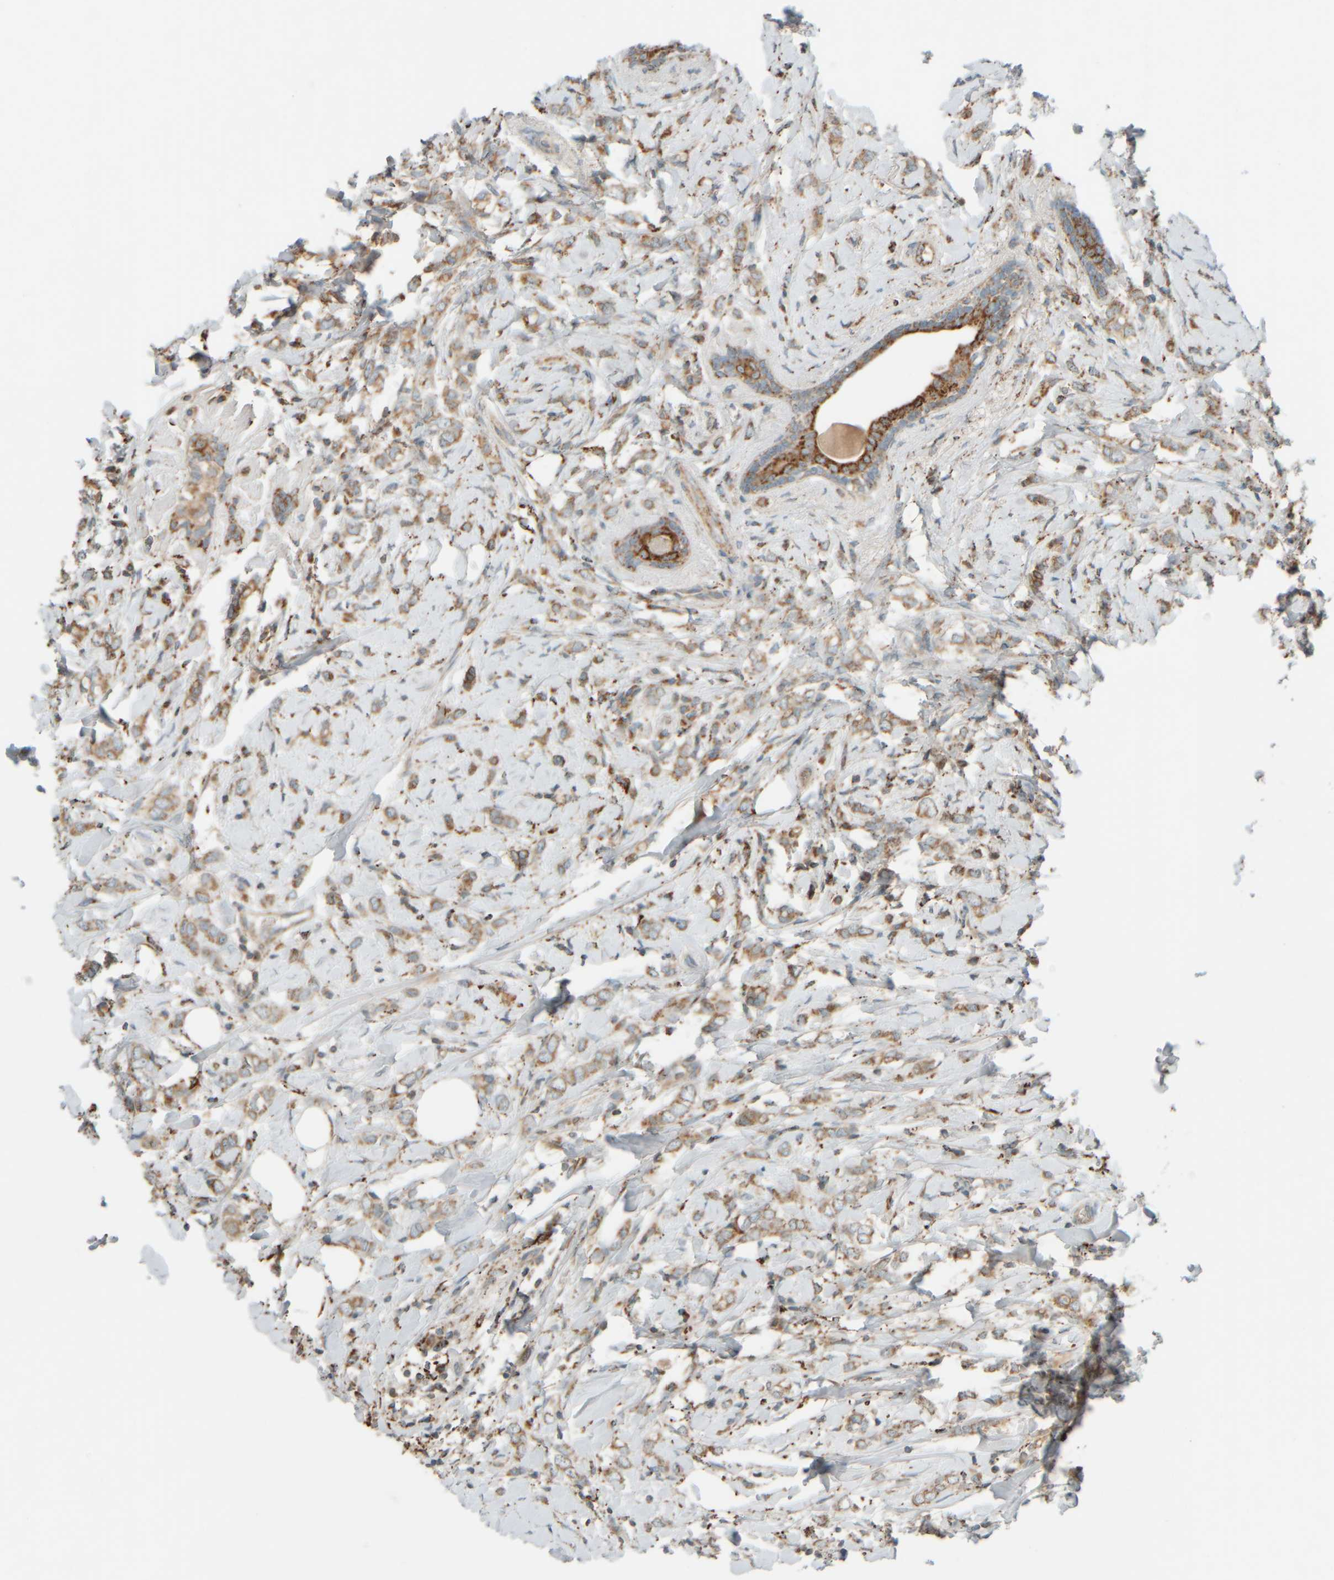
{"staining": {"intensity": "moderate", "quantity": ">75%", "location": "cytoplasmic/membranous"}, "tissue": "breast cancer", "cell_type": "Tumor cells", "image_type": "cancer", "snomed": [{"axis": "morphology", "description": "Normal tissue, NOS"}, {"axis": "morphology", "description": "Lobular carcinoma"}, {"axis": "topography", "description": "Breast"}], "caption": "Immunohistochemistry of lobular carcinoma (breast) shows medium levels of moderate cytoplasmic/membranous staining in approximately >75% of tumor cells.", "gene": "SPAG5", "patient": {"sex": "female", "age": 47}}